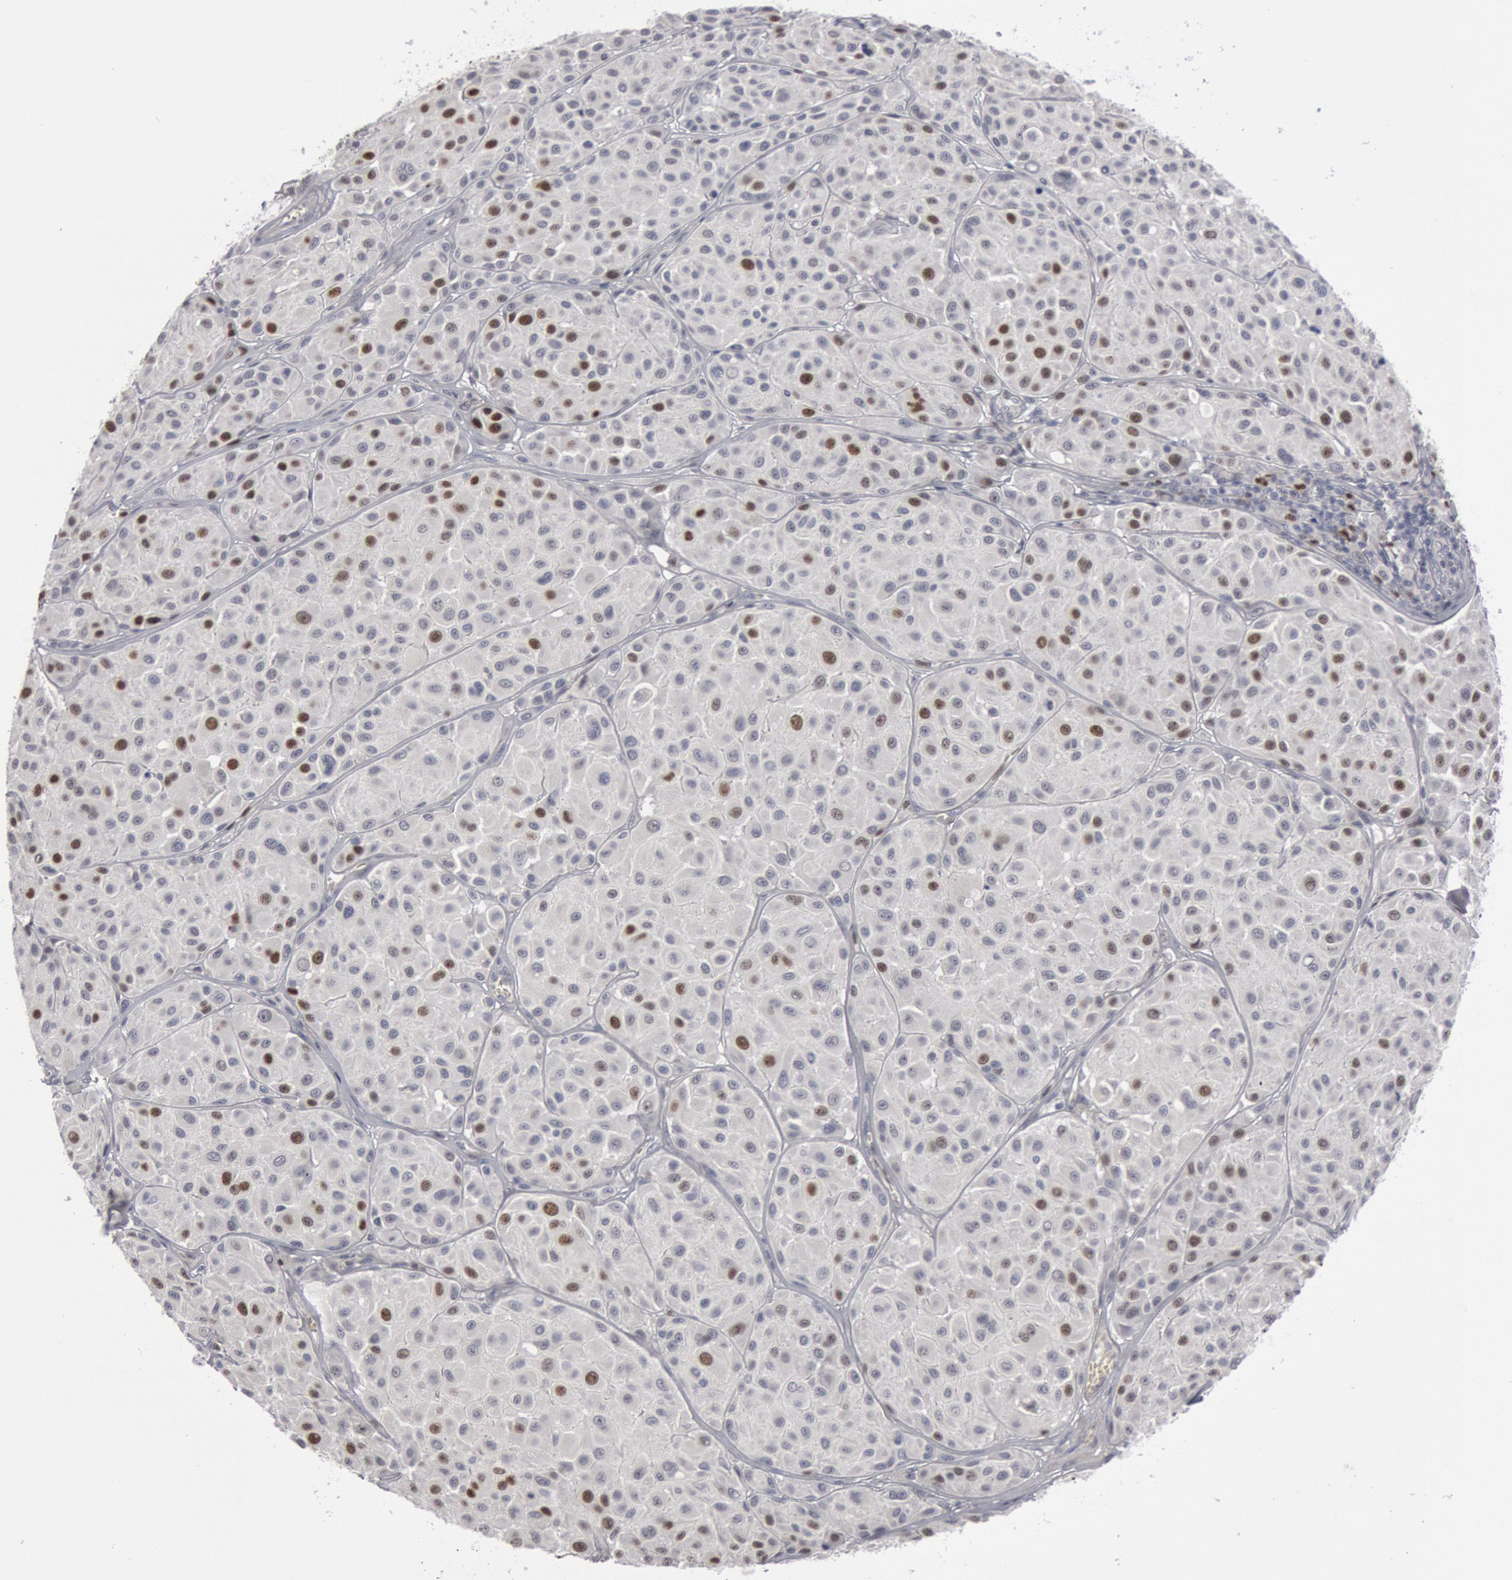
{"staining": {"intensity": "moderate", "quantity": "25%-75%", "location": "nuclear"}, "tissue": "melanoma", "cell_type": "Tumor cells", "image_type": "cancer", "snomed": [{"axis": "morphology", "description": "Malignant melanoma, NOS"}, {"axis": "topography", "description": "Skin"}], "caption": "Melanoma stained with immunohistochemistry displays moderate nuclear staining in about 25%-75% of tumor cells. Nuclei are stained in blue.", "gene": "WDHD1", "patient": {"sex": "male", "age": 36}}